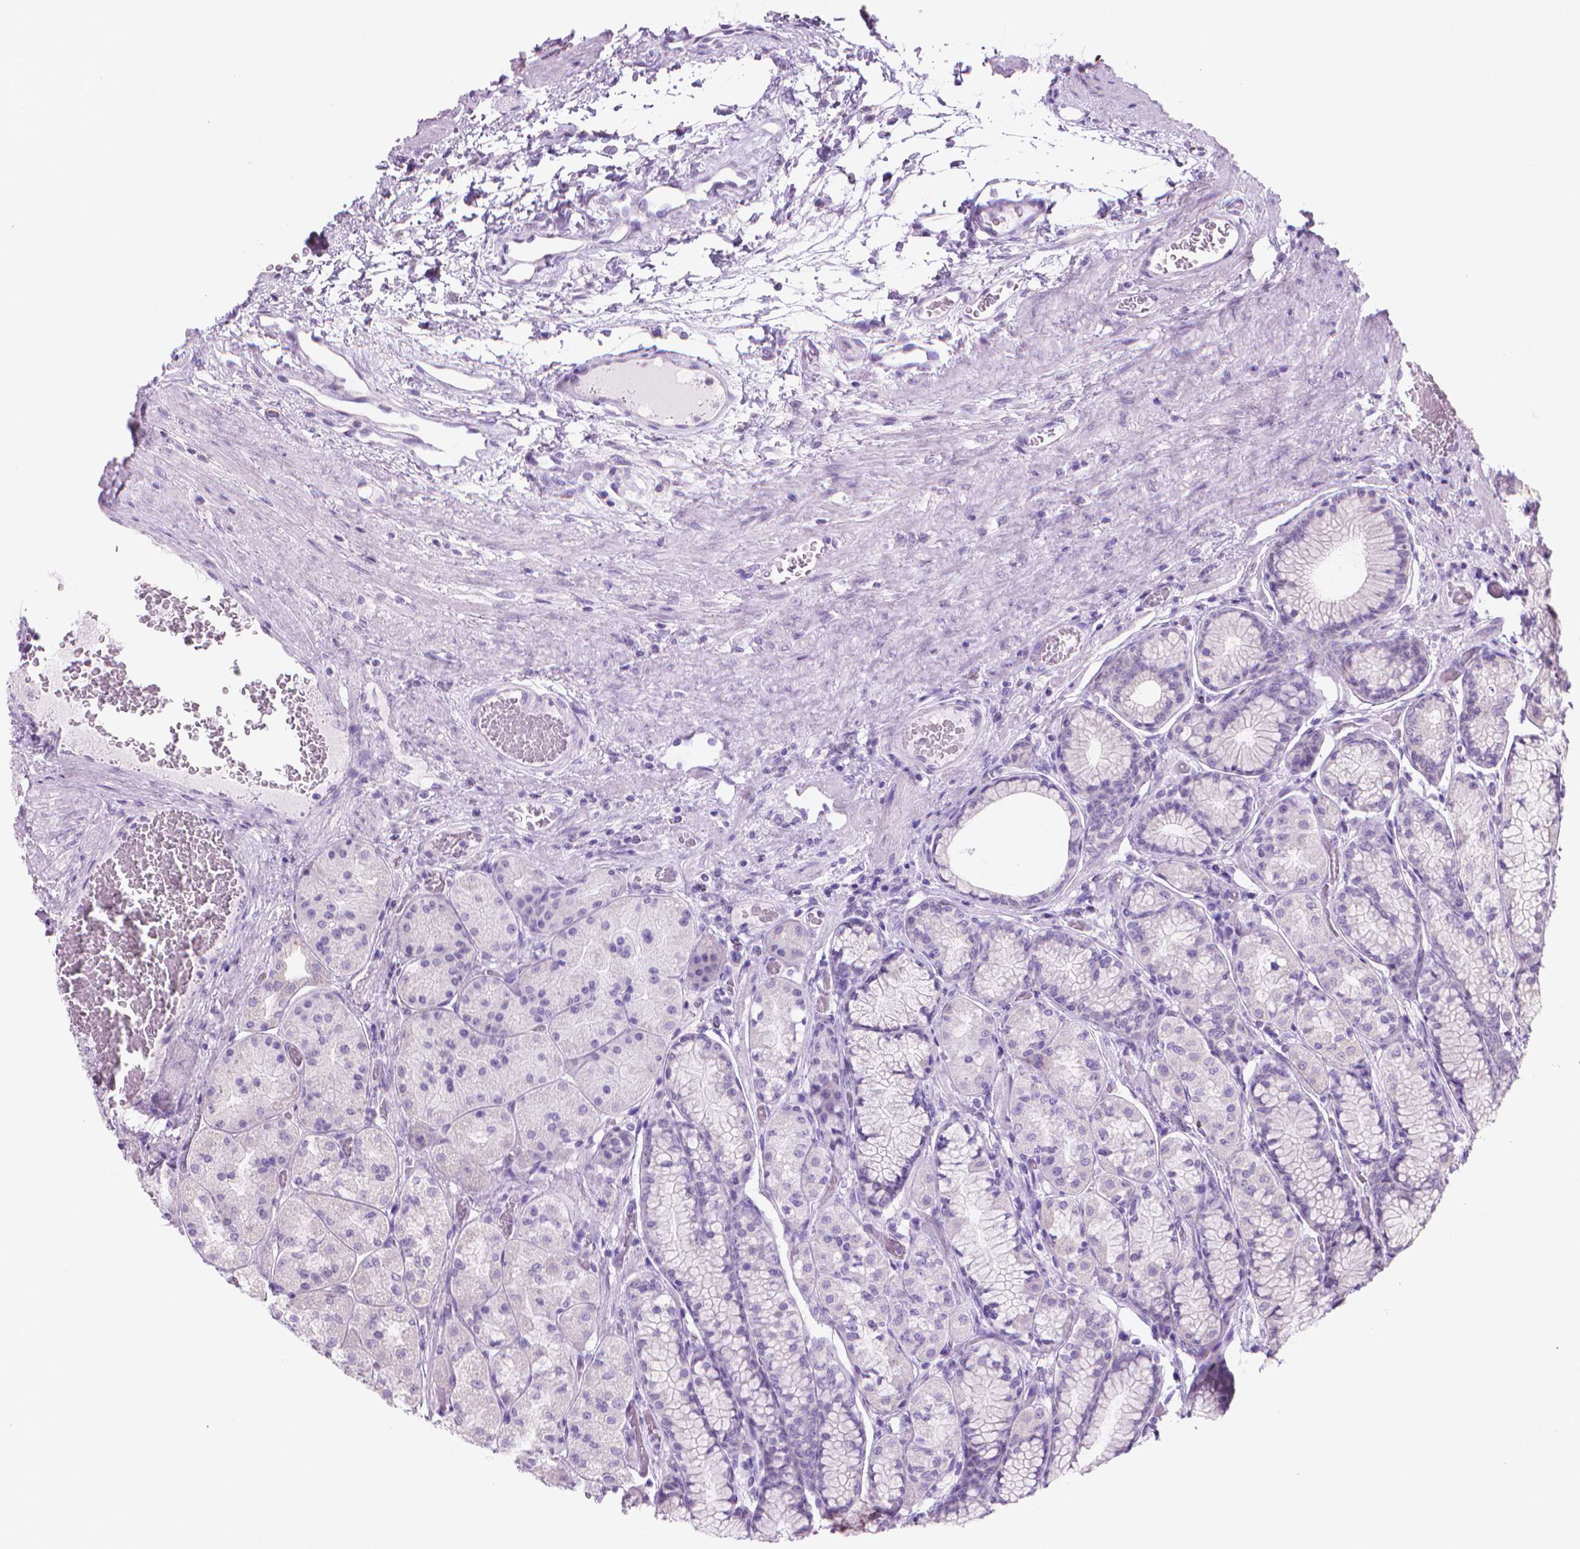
{"staining": {"intensity": "negative", "quantity": "none", "location": "none"}, "tissue": "stomach", "cell_type": "Glandular cells", "image_type": "normal", "snomed": [{"axis": "morphology", "description": "Normal tissue, NOS"}, {"axis": "morphology", "description": "Adenocarcinoma, NOS"}, {"axis": "morphology", "description": "Adenocarcinoma, High grade"}, {"axis": "topography", "description": "Stomach, upper"}, {"axis": "topography", "description": "Stomach"}], "caption": "Glandular cells show no significant positivity in benign stomach. The staining was performed using DAB to visualize the protein expression in brown, while the nuclei were stained in blue with hematoxylin (Magnification: 20x).", "gene": "ENSG00000187186", "patient": {"sex": "female", "age": 65}}